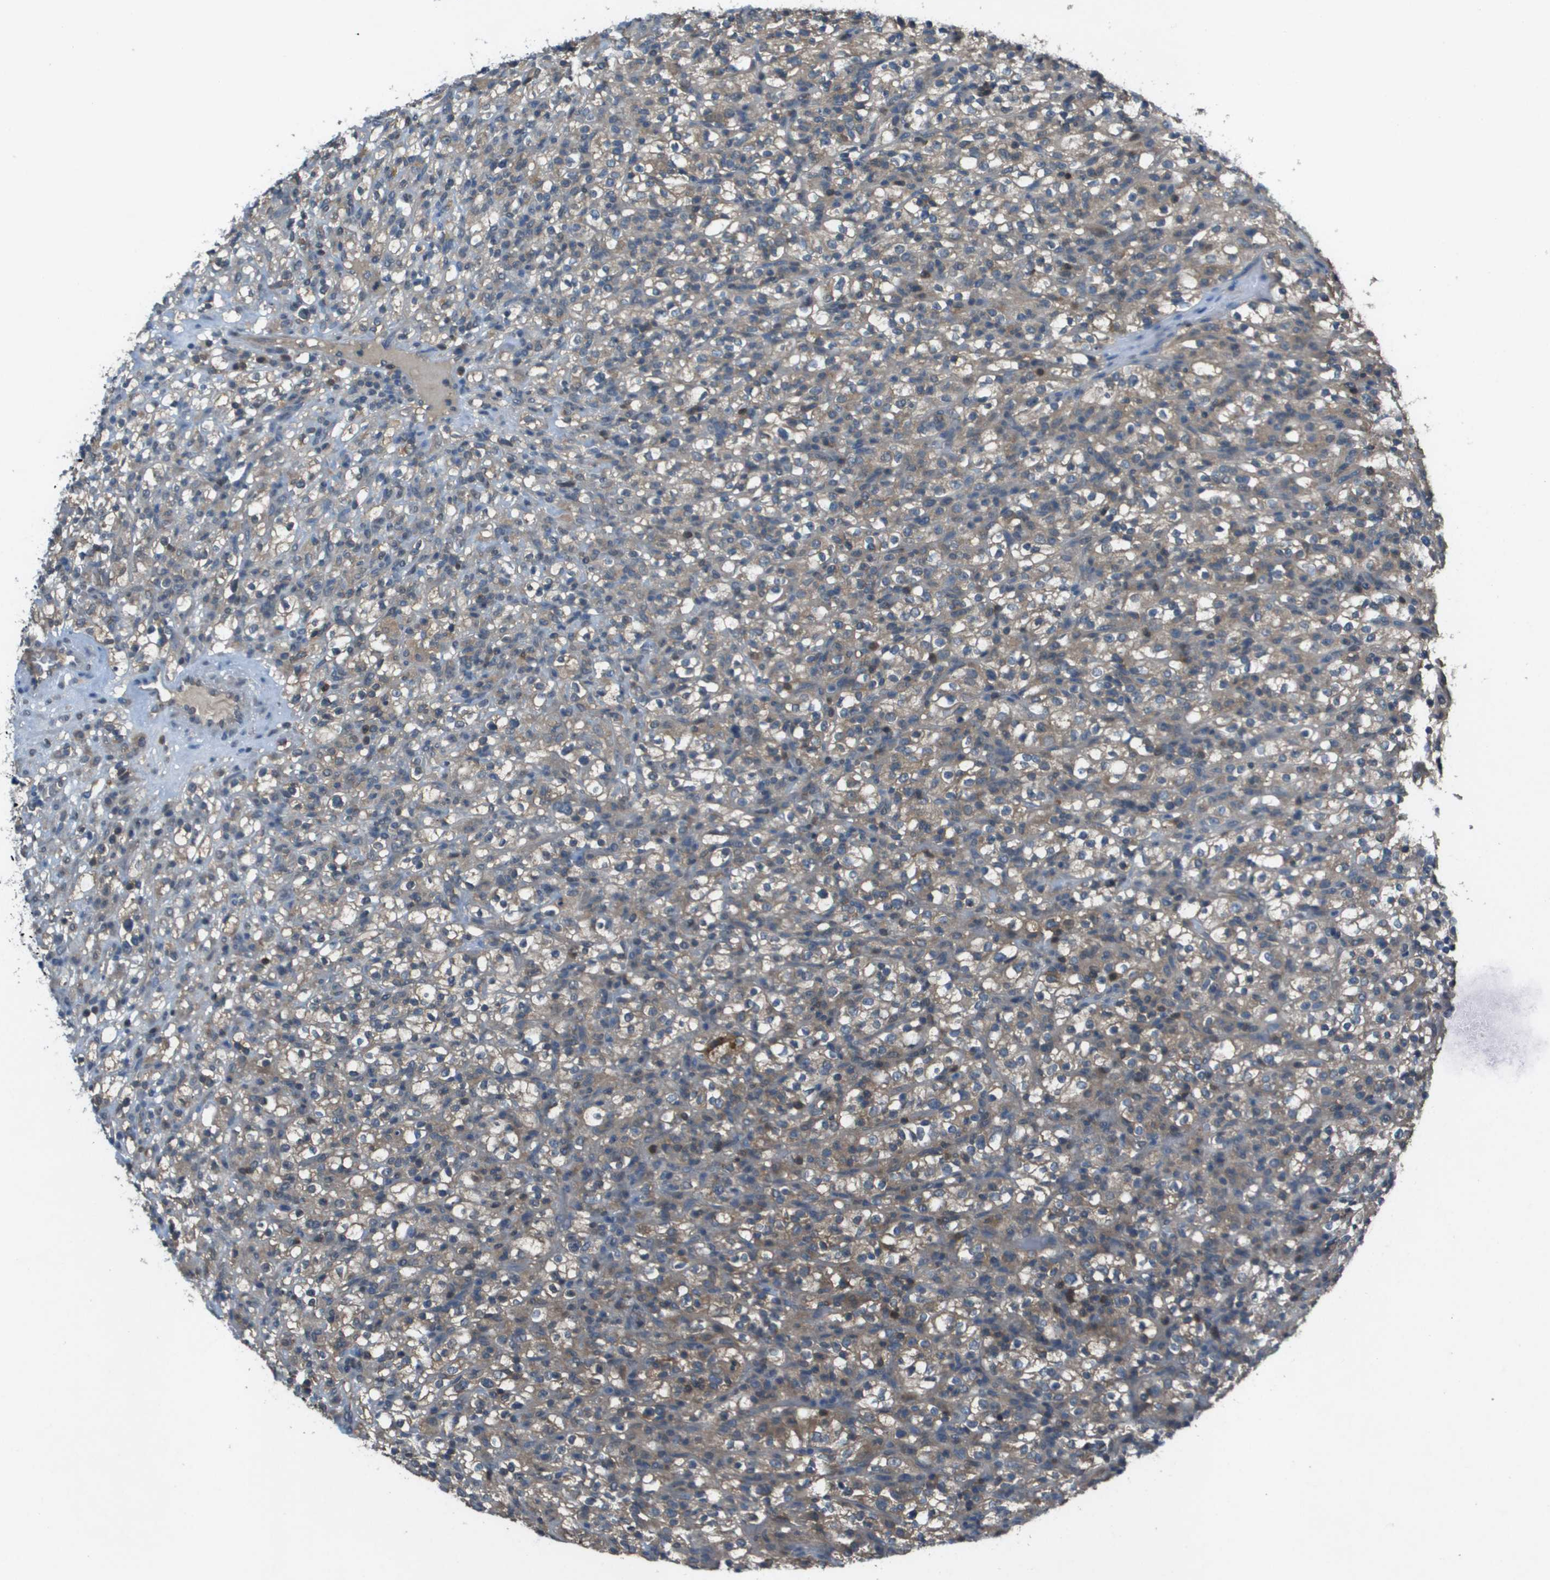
{"staining": {"intensity": "weak", "quantity": ">75%", "location": "cytoplasmic/membranous"}, "tissue": "renal cancer", "cell_type": "Tumor cells", "image_type": "cancer", "snomed": [{"axis": "morphology", "description": "Normal tissue, NOS"}, {"axis": "morphology", "description": "Adenocarcinoma, NOS"}, {"axis": "topography", "description": "Kidney"}], "caption": "Protein staining by immunohistochemistry (IHC) demonstrates weak cytoplasmic/membranous positivity in about >75% of tumor cells in renal cancer. The staining was performed using DAB (3,3'-diaminobenzidine), with brown indicating positive protein expression. Nuclei are stained blue with hematoxylin.", "gene": "CAMK4", "patient": {"sex": "female", "age": 72}}